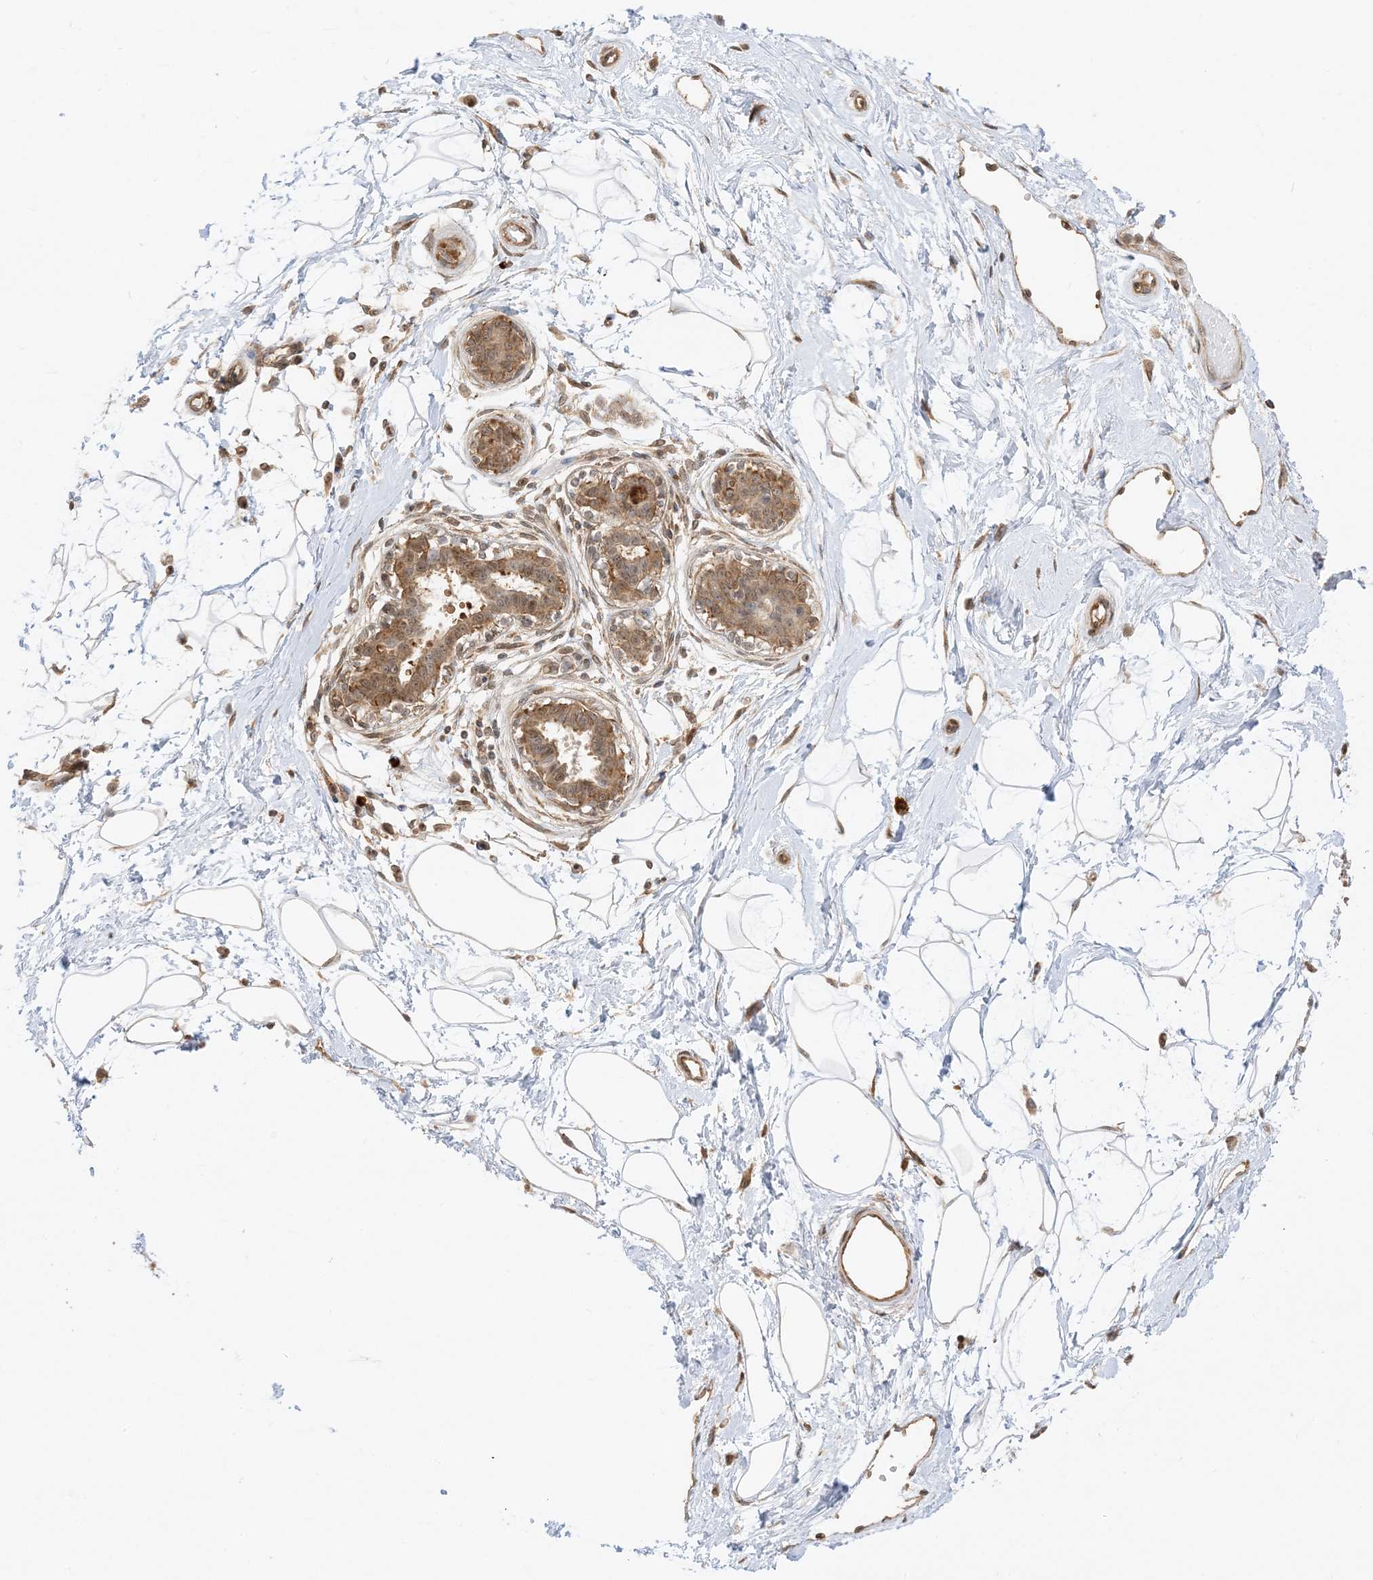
{"staining": {"intensity": "weak", "quantity": "<25%", "location": "cytoplasmic/membranous"}, "tissue": "breast", "cell_type": "Adipocytes", "image_type": "normal", "snomed": [{"axis": "morphology", "description": "Normal tissue, NOS"}, {"axis": "topography", "description": "Breast"}], "caption": "High power microscopy photomicrograph of an IHC micrograph of unremarkable breast, revealing no significant expression in adipocytes.", "gene": "UBAP2L", "patient": {"sex": "female", "age": 45}}